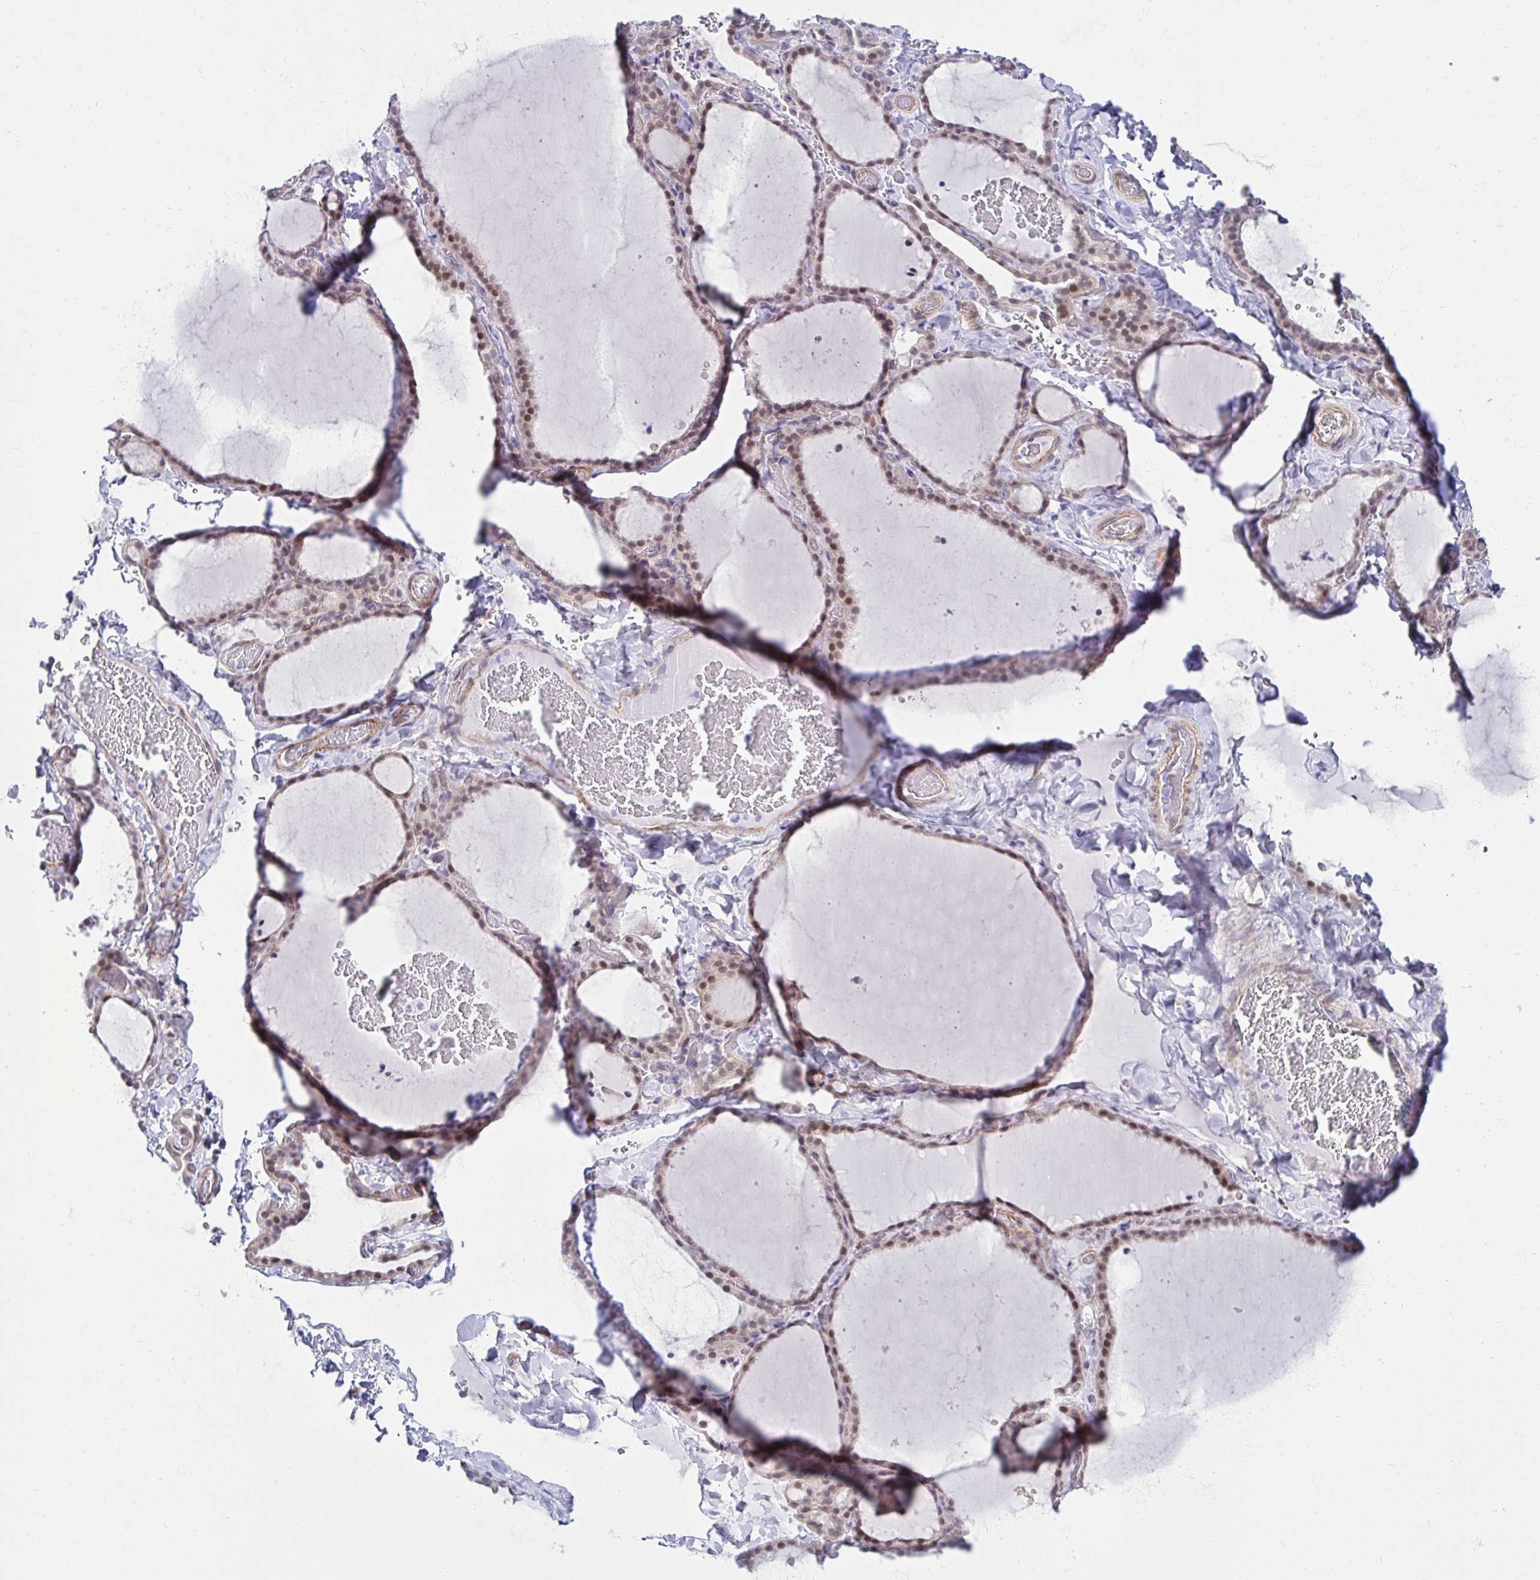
{"staining": {"intensity": "weak", "quantity": "25%-75%", "location": "nuclear"}, "tissue": "thyroid gland", "cell_type": "Glandular cells", "image_type": "normal", "snomed": [{"axis": "morphology", "description": "Normal tissue, NOS"}, {"axis": "topography", "description": "Thyroid gland"}], "caption": "Protein staining of unremarkable thyroid gland exhibits weak nuclear expression in about 25%-75% of glandular cells. The protein is shown in brown color, while the nuclei are stained blue.", "gene": "ANKRD62", "patient": {"sex": "female", "age": 22}}